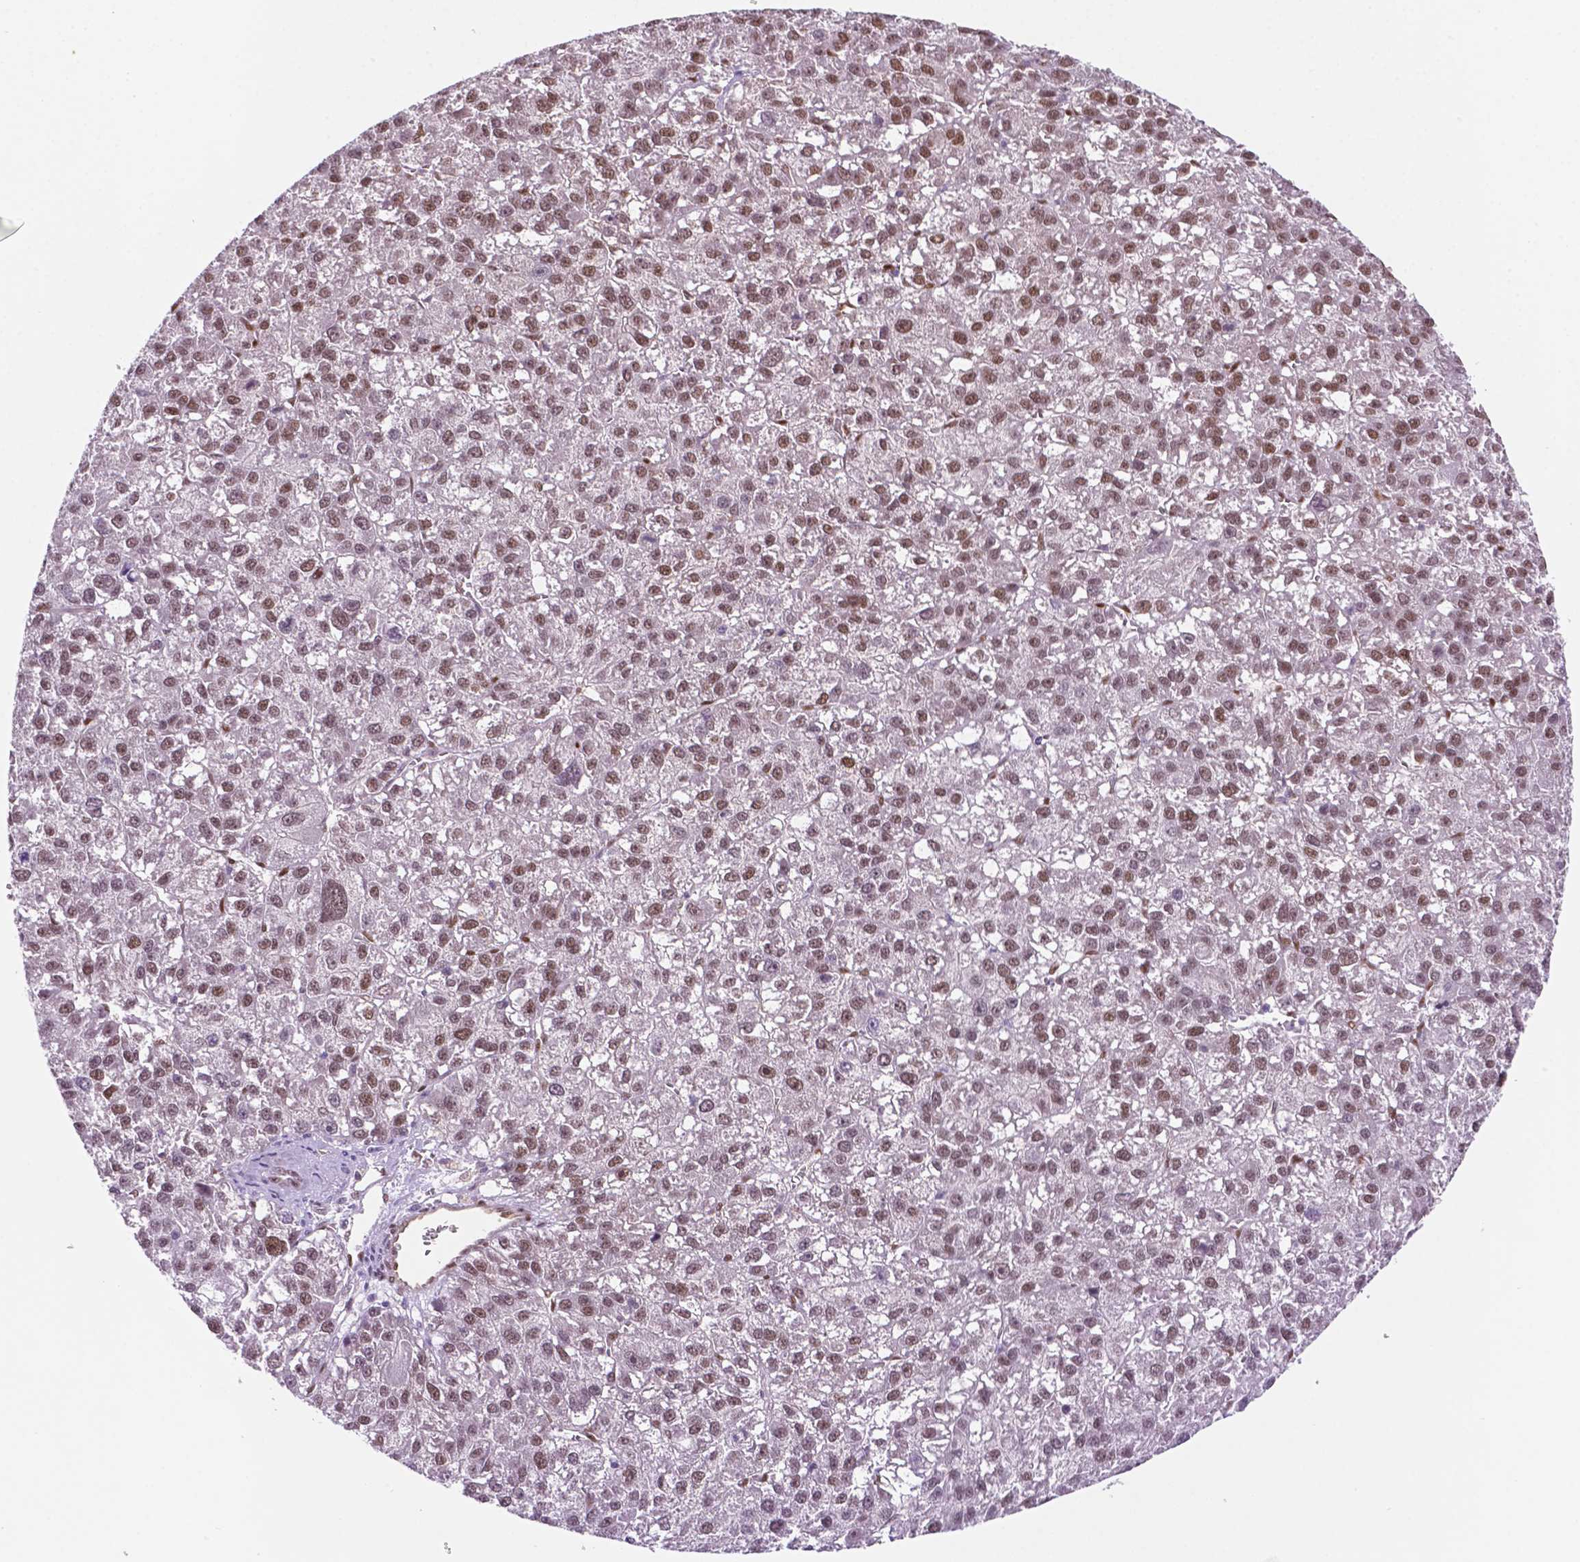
{"staining": {"intensity": "moderate", "quantity": ">75%", "location": "nuclear"}, "tissue": "liver cancer", "cell_type": "Tumor cells", "image_type": "cancer", "snomed": [{"axis": "morphology", "description": "Carcinoma, Hepatocellular, NOS"}, {"axis": "topography", "description": "Liver"}], "caption": "An image of human liver hepatocellular carcinoma stained for a protein shows moderate nuclear brown staining in tumor cells.", "gene": "ERF", "patient": {"sex": "female", "age": 70}}